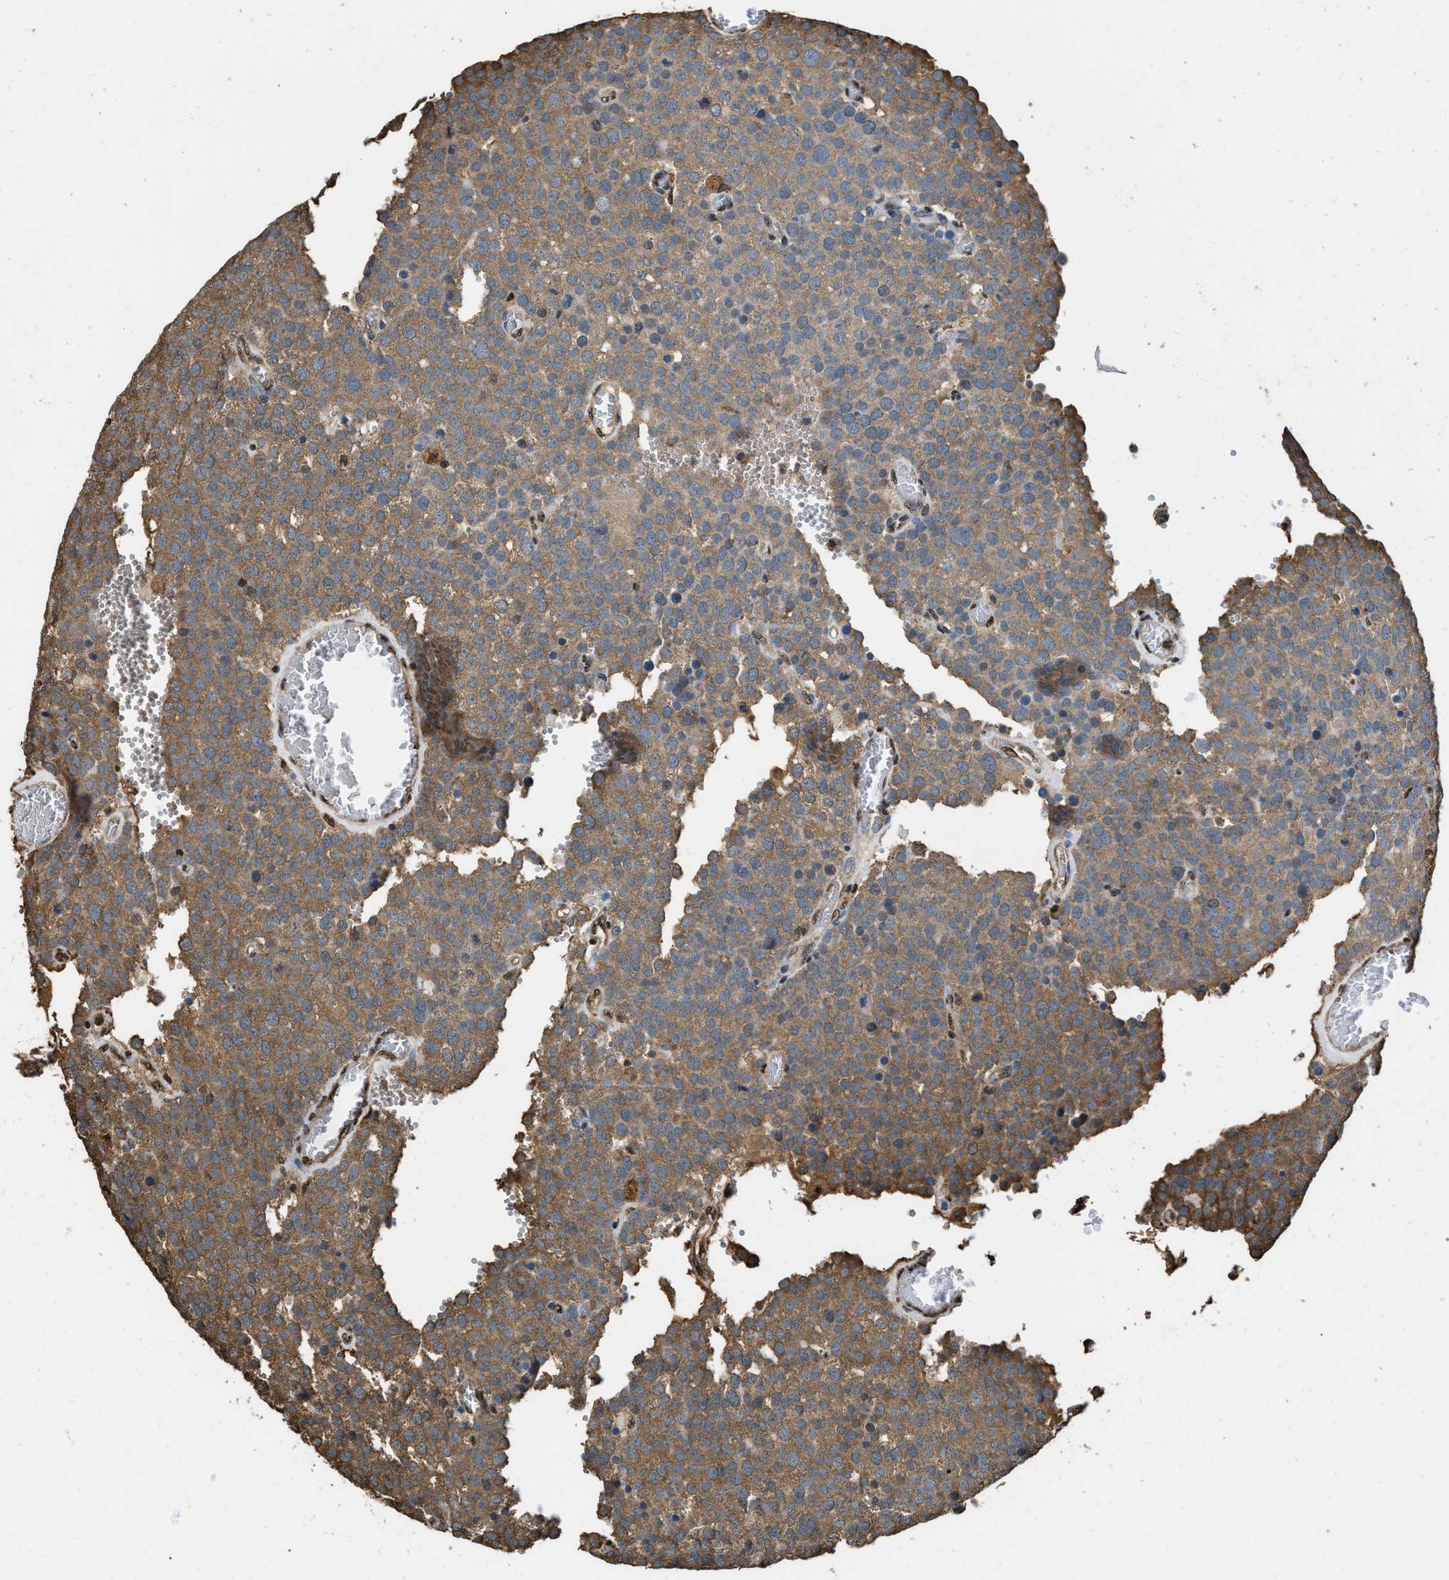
{"staining": {"intensity": "moderate", "quantity": ">75%", "location": "cytoplasmic/membranous"}, "tissue": "testis cancer", "cell_type": "Tumor cells", "image_type": "cancer", "snomed": [{"axis": "morphology", "description": "Normal tissue, NOS"}, {"axis": "morphology", "description": "Seminoma, NOS"}, {"axis": "topography", "description": "Testis"}], "caption": "Tumor cells reveal moderate cytoplasmic/membranous positivity in about >75% of cells in seminoma (testis).", "gene": "GAPDH", "patient": {"sex": "male", "age": 71}}